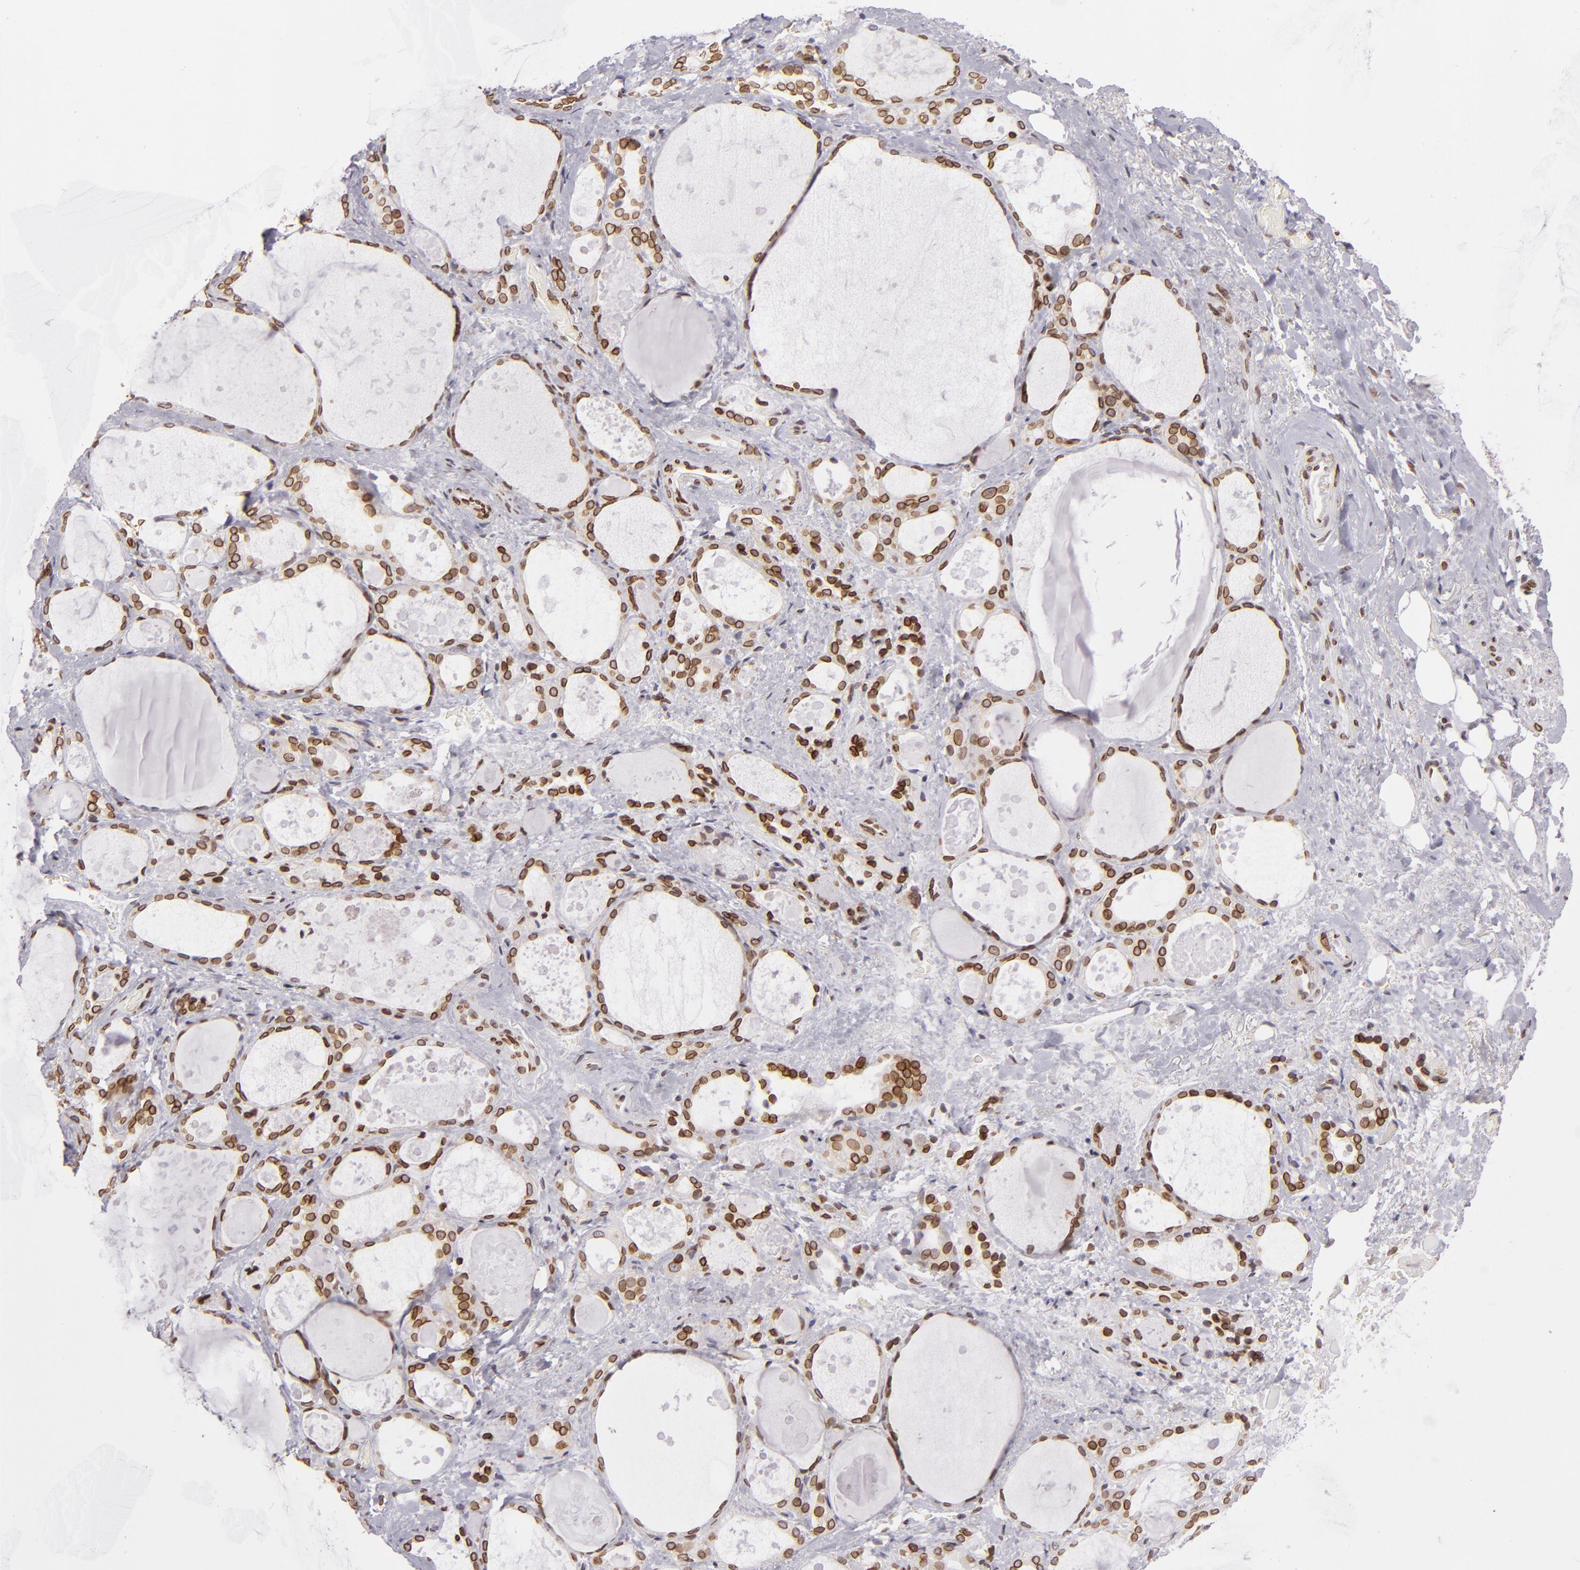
{"staining": {"intensity": "strong", "quantity": ">75%", "location": "nuclear"}, "tissue": "thyroid gland", "cell_type": "Glandular cells", "image_type": "normal", "snomed": [{"axis": "morphology", "description": "Normal tissue, NOS"}, {"axis": "topography", "description": "Thyroid gland"}], "caption": "Thyroid gland was stained to show a protein in brown. There is high levels of strong nuclear expression in approximately >75% of glandular cells. Nuclei are stained in blue.", "gene": "EMD", "patient": {"sex": "female", "age": 75}}